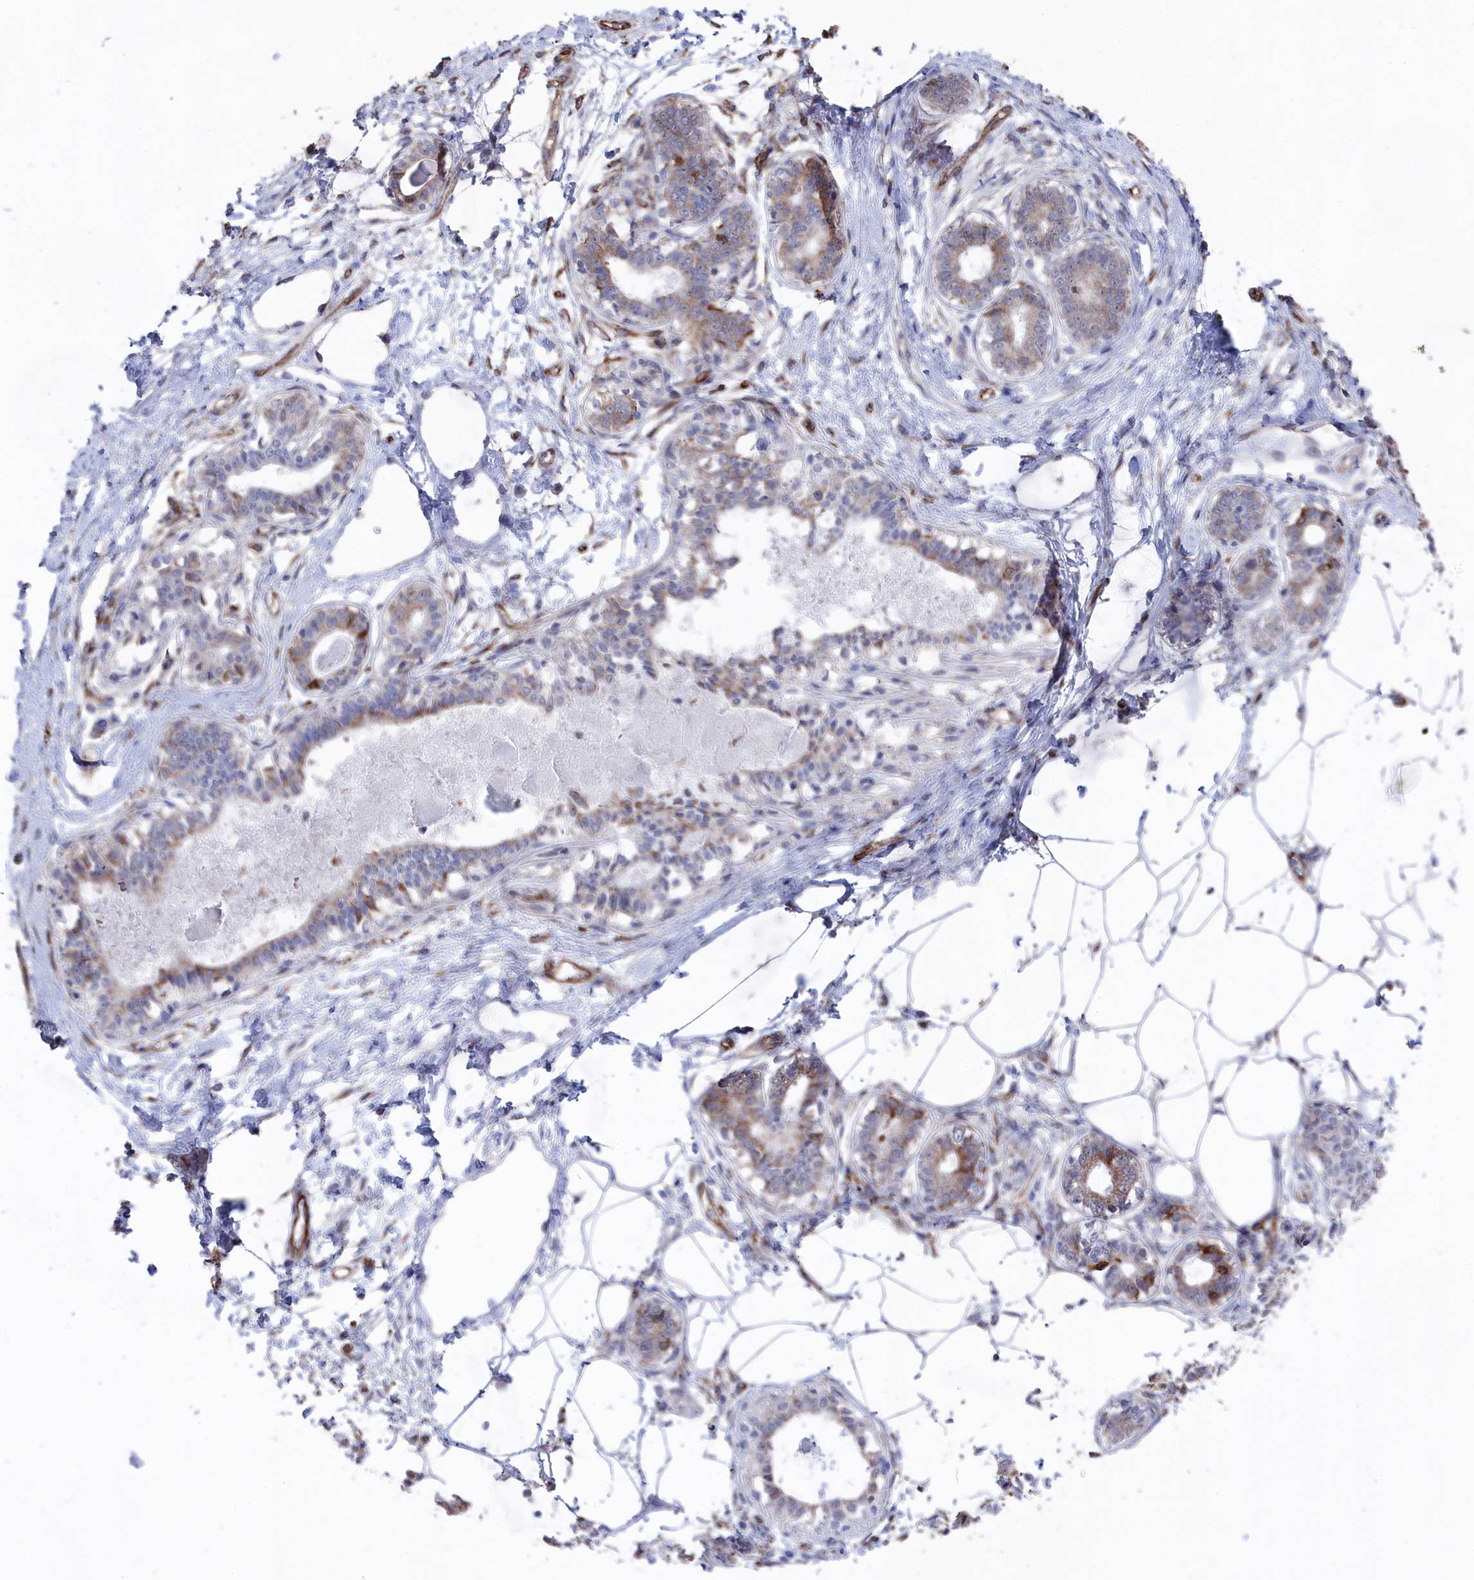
{"staining": {"intensity": "negative", "quantity": "none", "location": "none"}, "tissue": "breast", "cell_type": "Adipocytes", "image_type": "normal", "snomed": [{"axis": "morphology", "description": "Normal tissue, NOS"}, {"axis": "topography", "description": "Breast"}], "caption": "An IHC photomicrograph of benign breast is shown. There is no staining in adipocytes of breast. (Brightfield microscopy of DAB (3,3'-diaminobenzidine) immunohistochemistry at high magnification).", "gene": "SEMG2", "patient": {"sex": "female", "age": 45}}